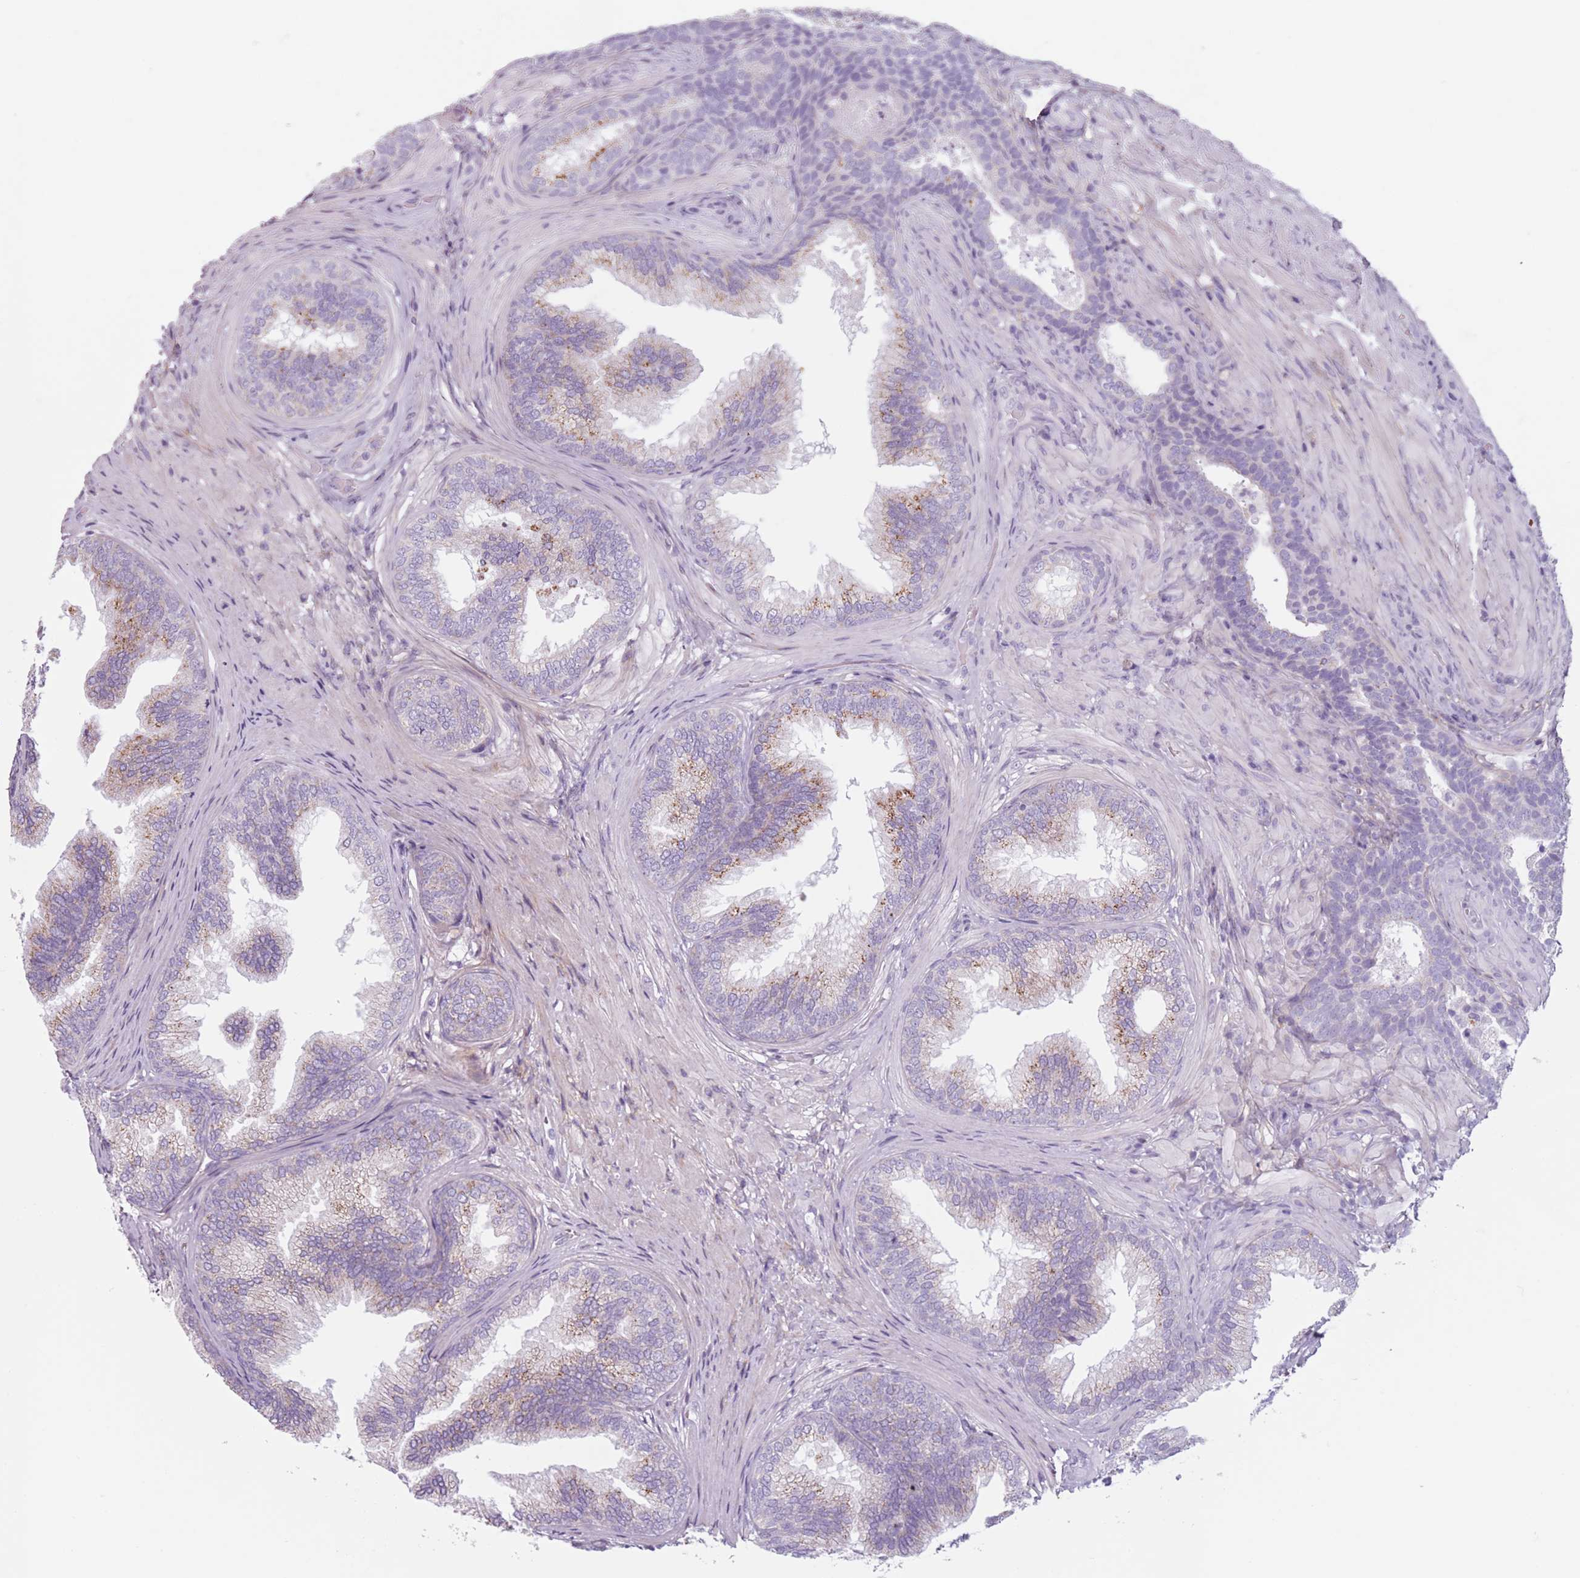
{"staining": {"intensity": "moderate", "quantity": "<25%", "location": "cytoplasmic/membranous"}, "tissue": "prostate", "cell_type": "Glandular cells", "image_type": "normal", "snomed": [{"axis": "morphology", "description": "Normal tissue, NOS"}, {"axis": "topography", "description": "Prostate"}], "caption": "Normal prostate displays moderate cytoplasmic/membranous staining in approximately <25% of glandular cells, visualized by immunohistochemistry.", "gene": "MEGF8", "patient": {"sex": "male", "age": 76}}